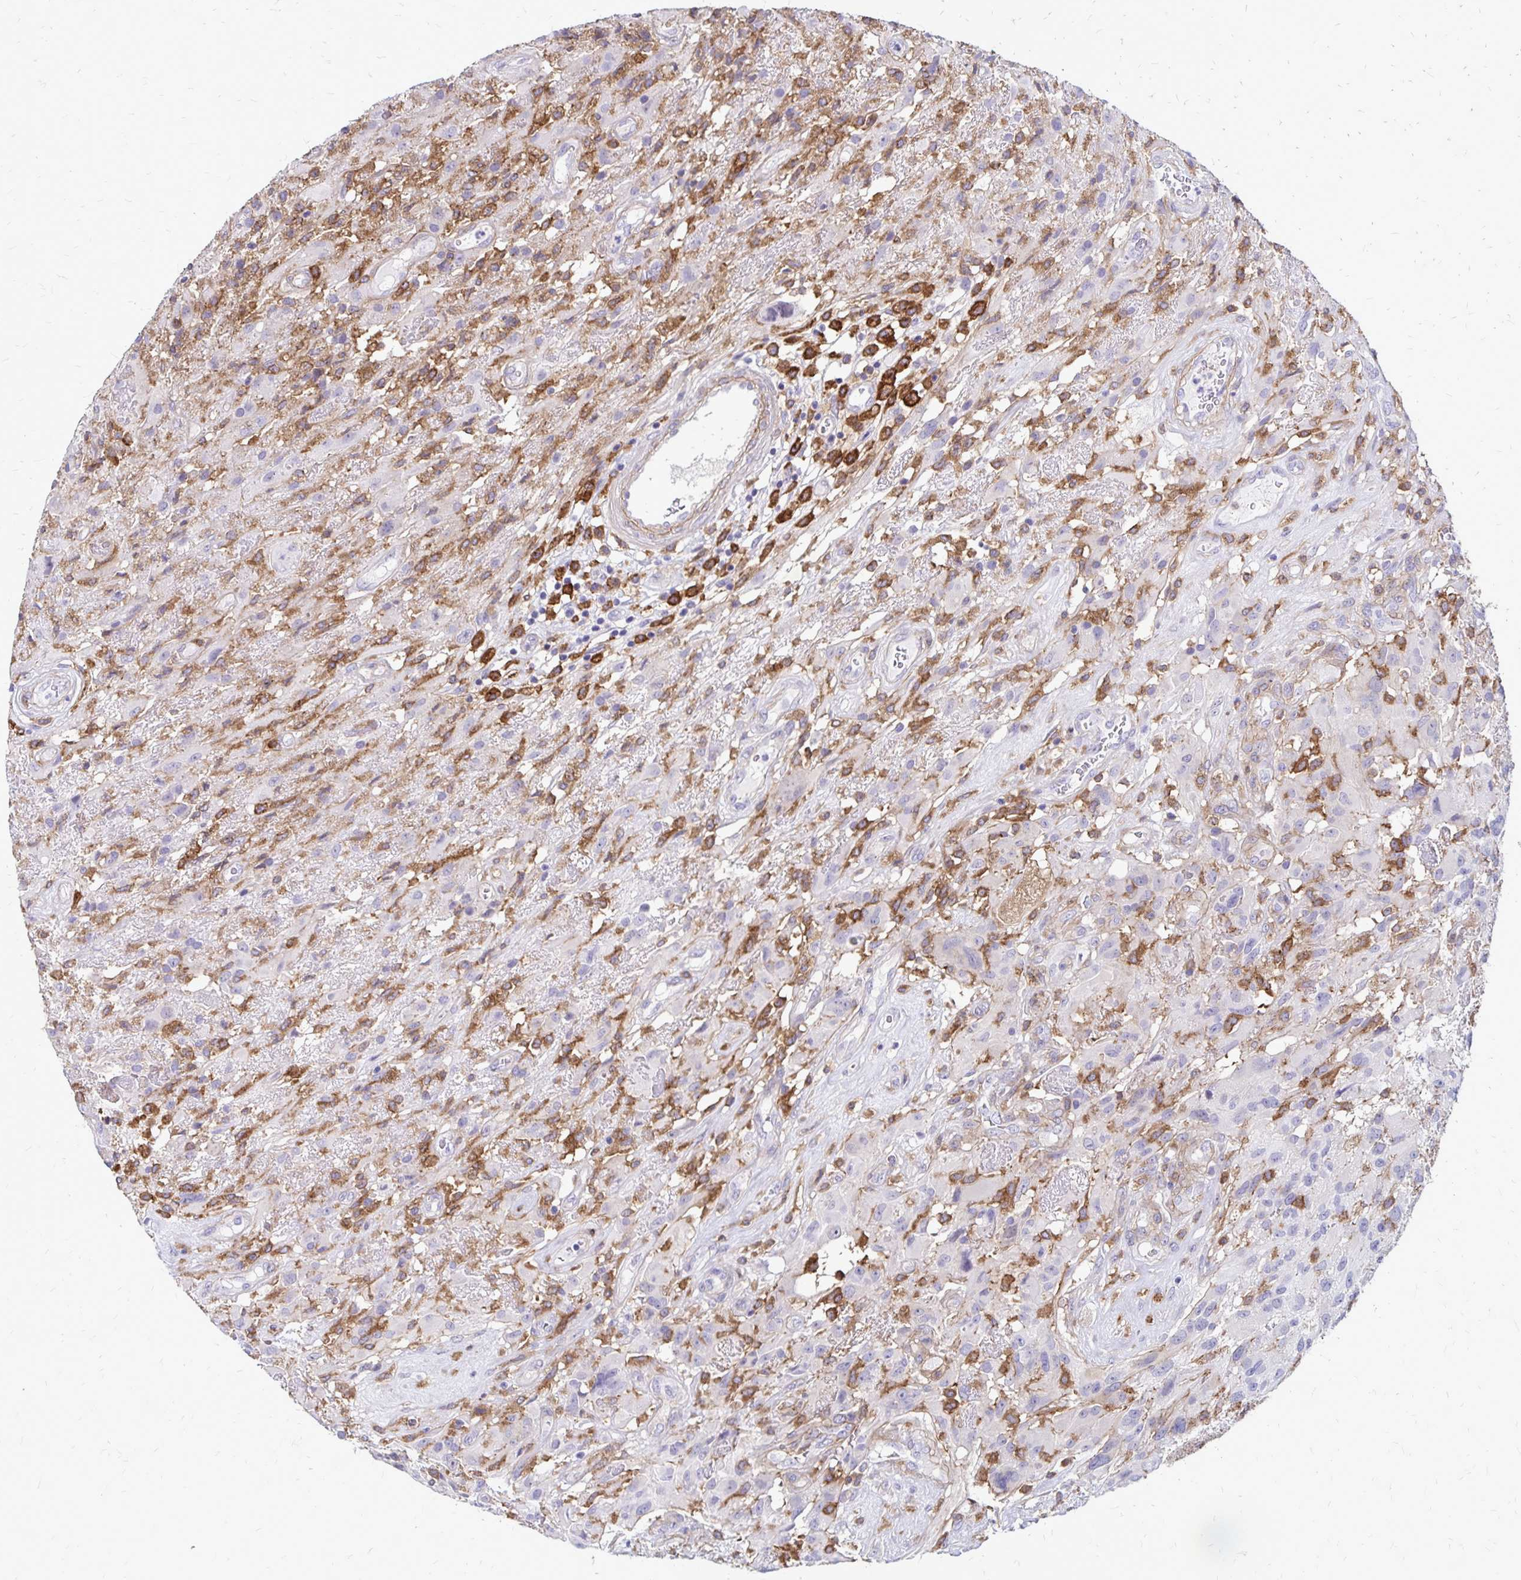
{"staining": {"intensity": "moderate", "quantity": "25%-75%", "location": "cytoplasmic/membranous"}, "tissue": "glioma", "cell_type": "Tumor cells", "image_type": "cancer", "snomed": [{"axis": "morphology", "description": "Glioma, malignant, High grade"}, {"axis": "topography", "description": "Brain"}], "caption": "About 25%-75% of tumor cells in malignant glioma (high-grade) reveal moderate cytoplasmic/membranous protein positivity as visualized by brown immunohistochemical staining.", "gene": "TNS3", "patient": {"sex": "male", "age": 46}}